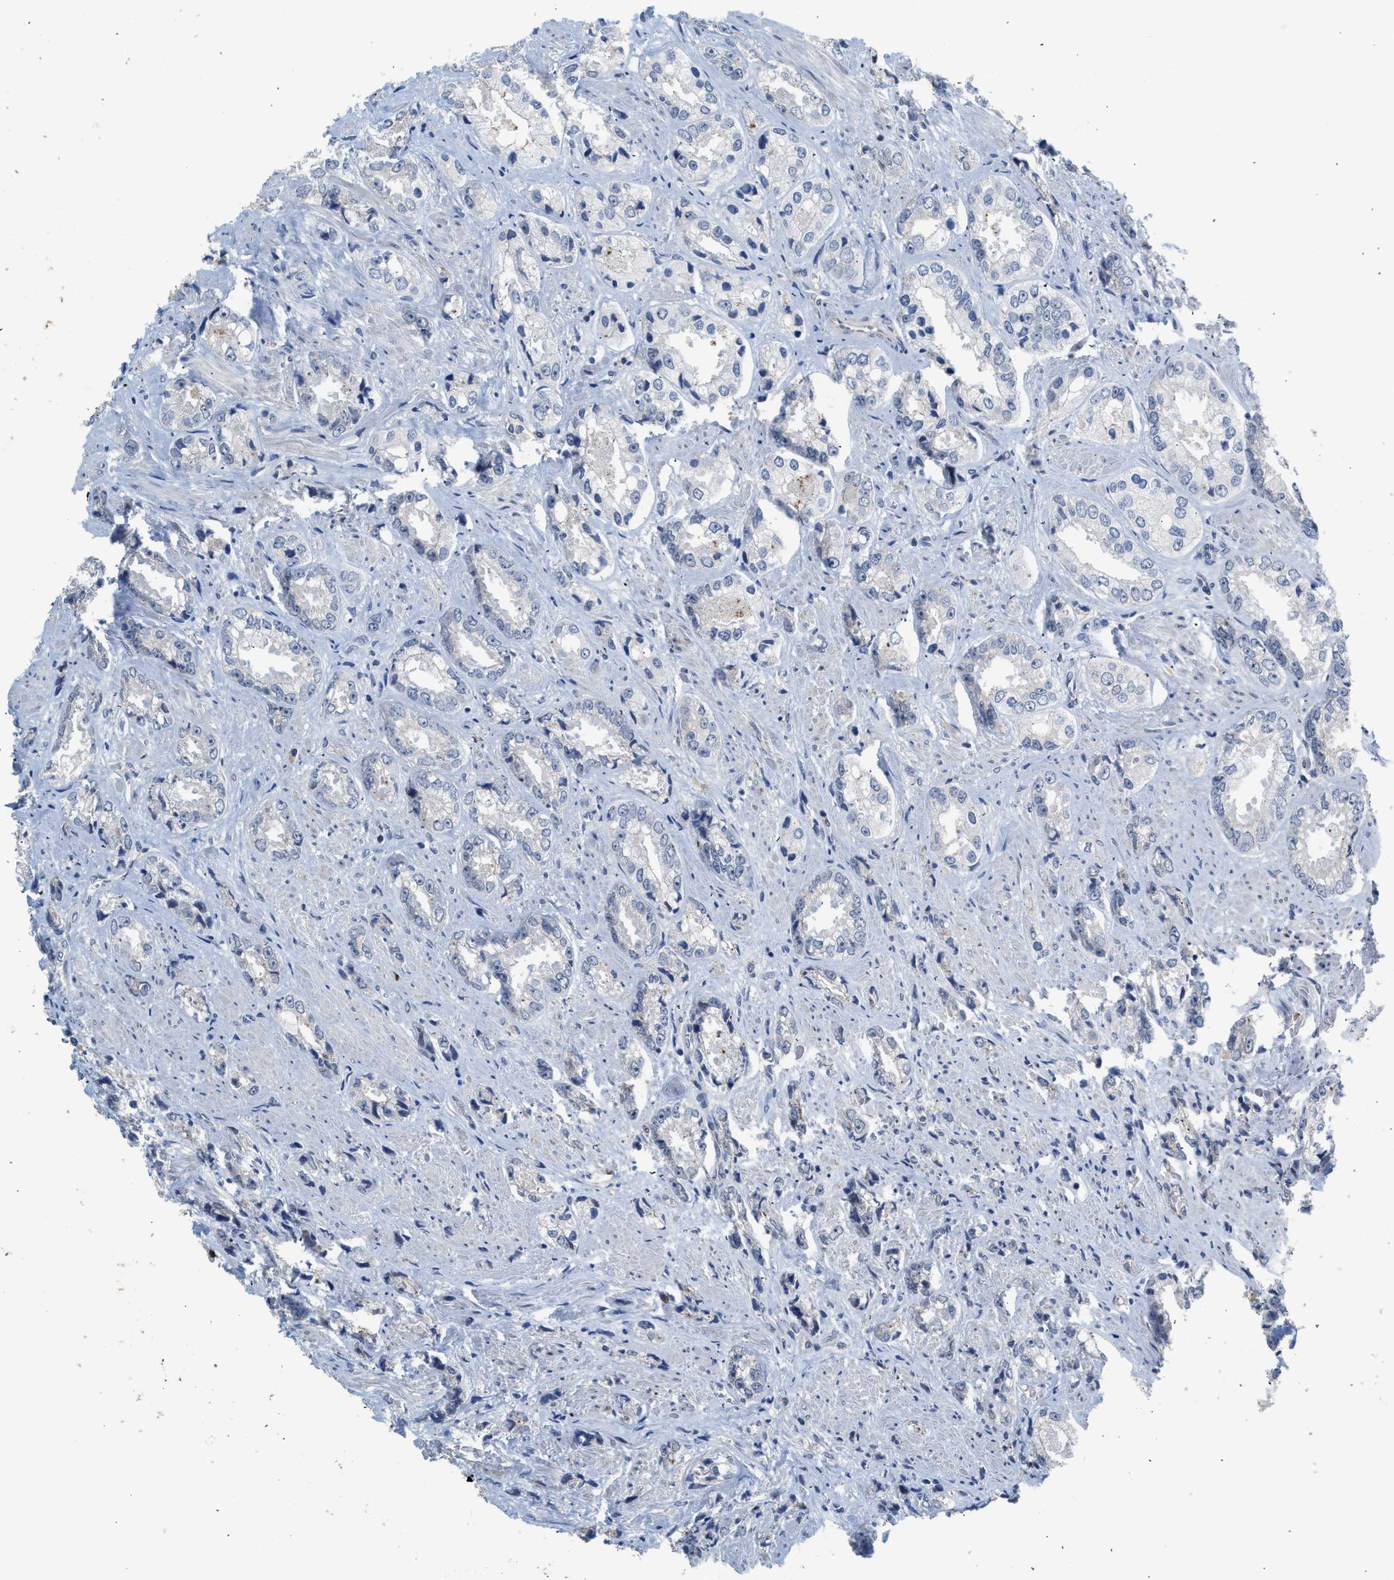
{"staining": {"intensity": "negative", "quantity": "none", "location": "none"}, "tissue": "prostate cancer", "cell_type": "Tumor cells", "image_type": "cancer", "snomed": [{"axis": "morphology", "description": "Adenocarcinoma, High grade"}, {"axis": "topography", "description": "Prostate"}], "caption": "Human prostate adenocarcinoma (high-grade) stained for a protein using immunohistochemistry demonstrates no expression in tumor cells.", "gene": "CSF3R", "patient": {"sex": "male", "age": 61}}